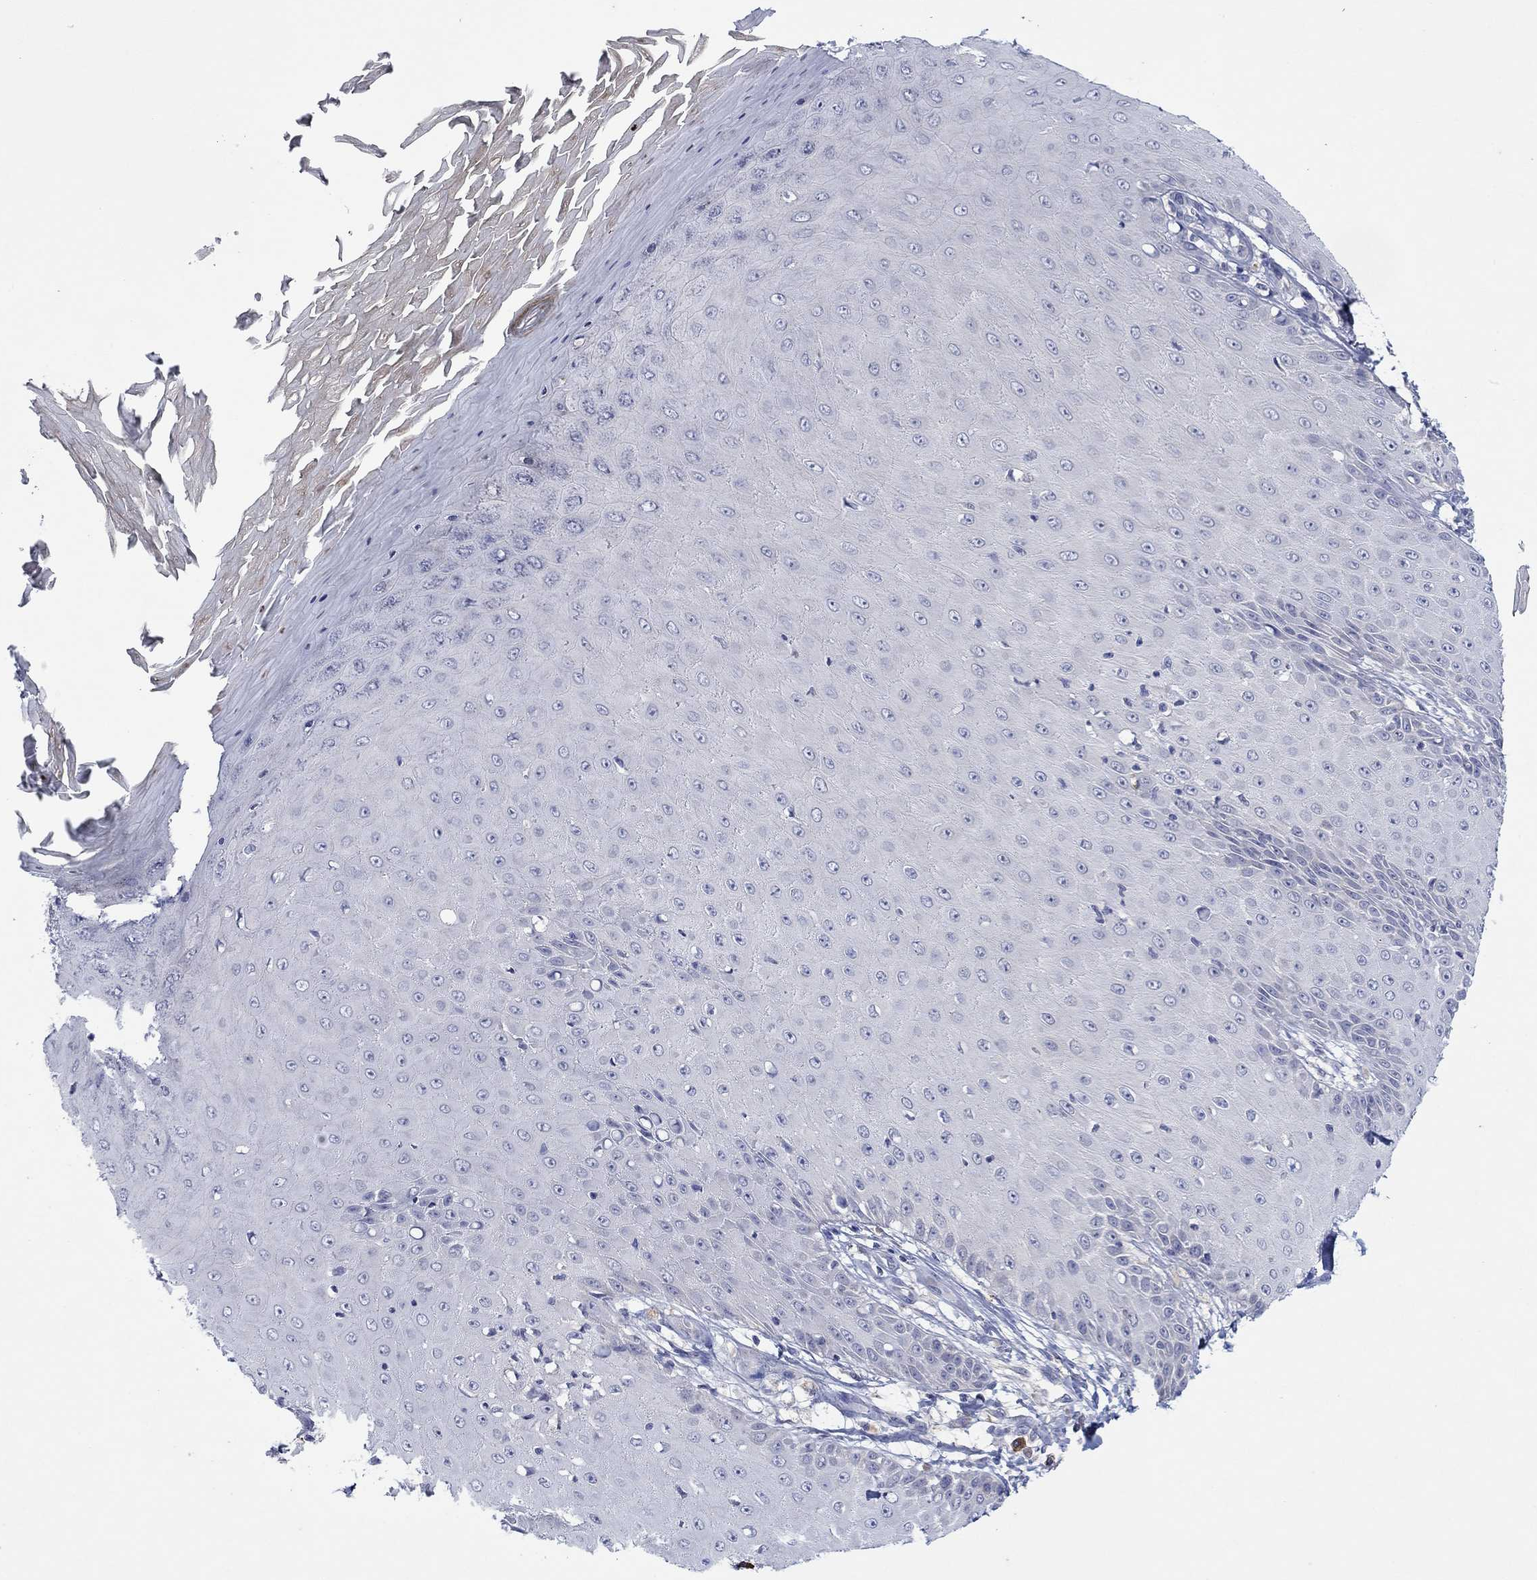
{"staining": {"intensity": "negative", "quantity": "none", "location": "none"}, "tissue": "skin cancer", "cell_type": "Tumor cells", "image_type": "cancer", "snomed": [{"axis": "morphology", "description": "Inflammation, NOS"}, {"axis": "morphology", "description": "Squamous cell carcinoma, NOS"}, {"axis": "topography", "description": "Skin"}], "caption": "Tumor cells show no significant protein staining in skin cancer.", "gene": "PLCL2", "patient": {"sex": "male", "age": 70}}